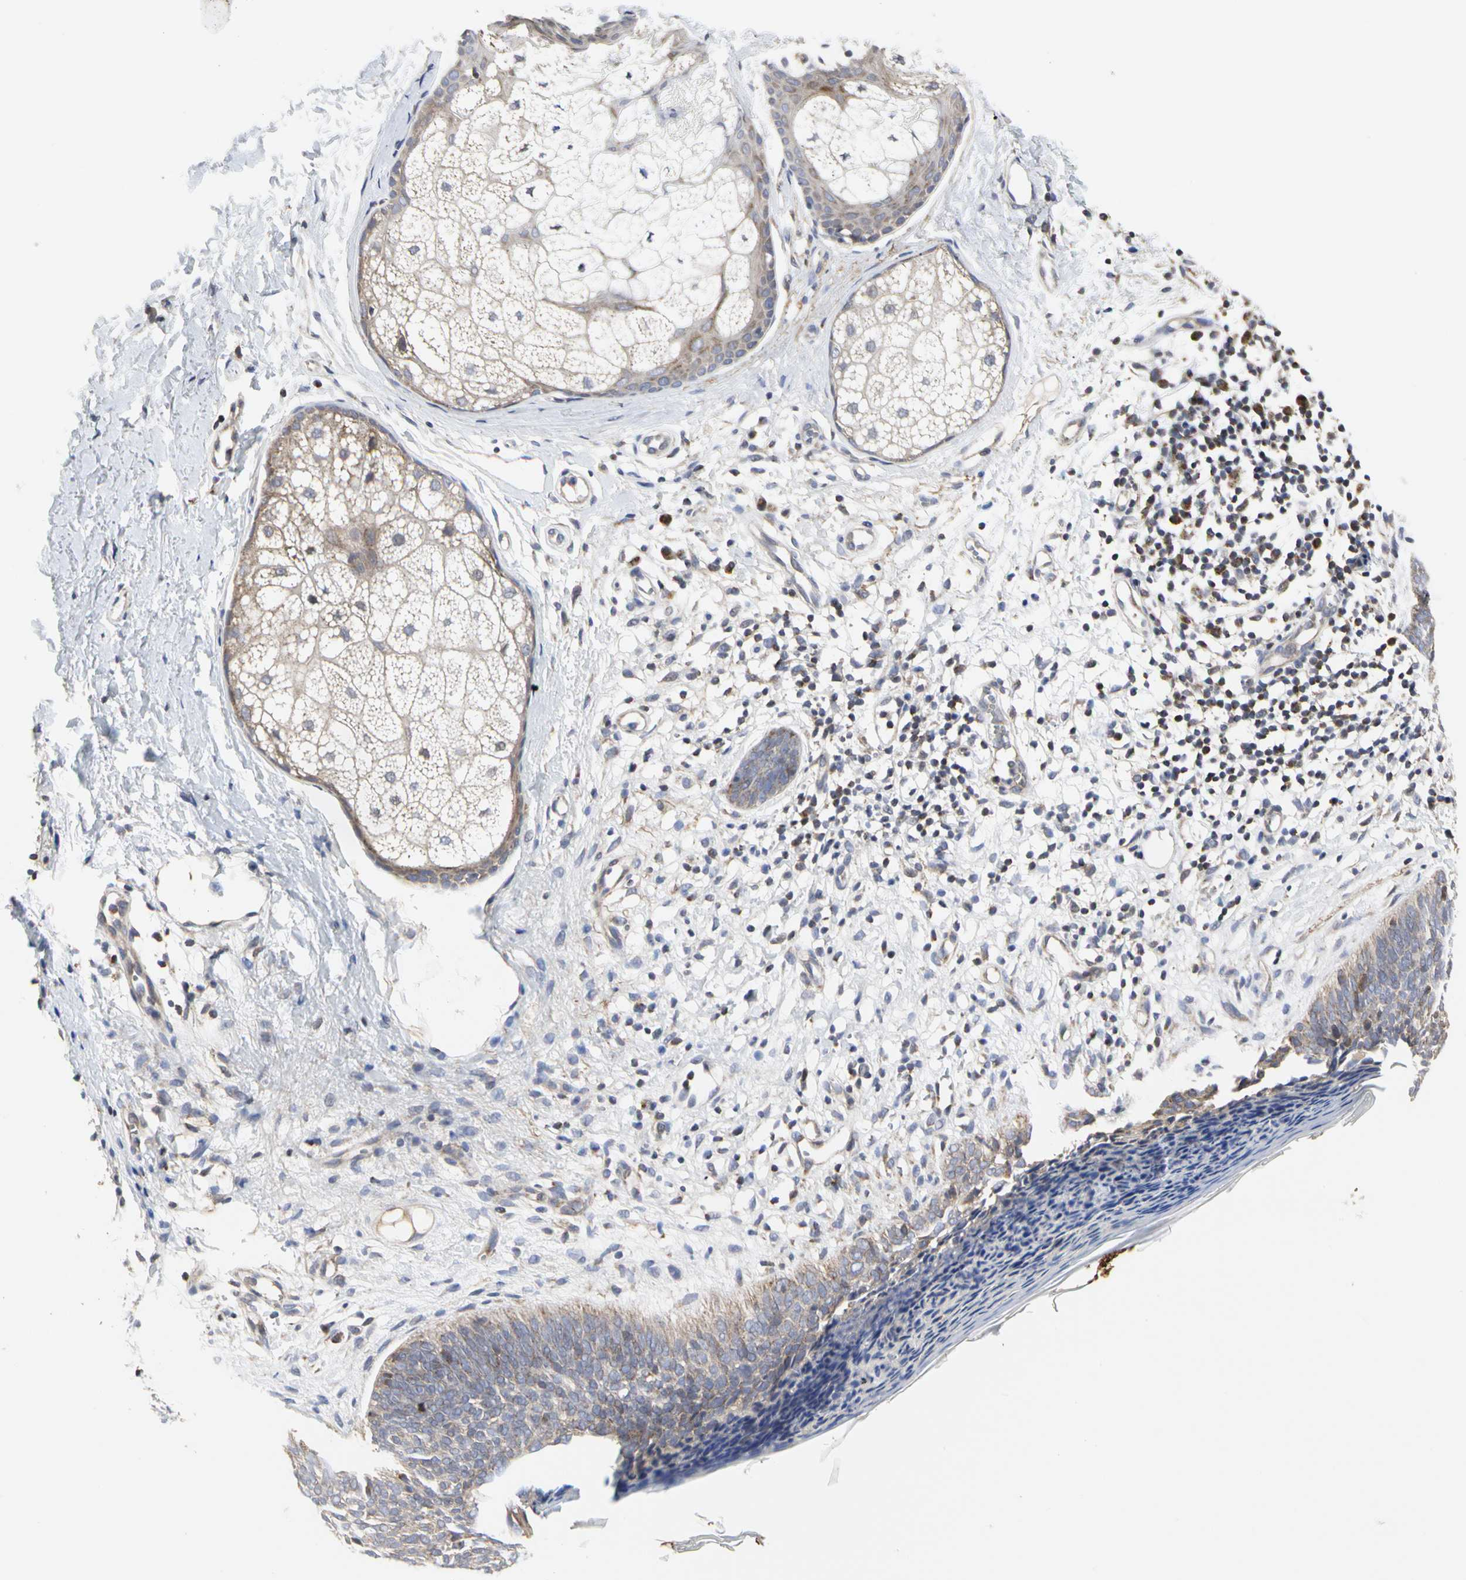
{"staining": {"intensity": "weak", "quantity": "25%-75%", "location": "cytoplasmic/membranous"}, "tissue": "skin cancer", "cell_type": "Tumor cells", "image_type": "cancer", "snomed": [{"axis": "morphology", "description": "Normal tissue, NOS"}, {"axis": "morphology", "description": "Basal cell carcinoma"}, {"axis": "topography", "description": "Skin"}], "caption": "Immunohistochemical staining of basal cell carcinoma (skin) reveals low levels of weak cytoplasmic/membranous staining in about 25%-75% of tumor cells.", "gene": "TSKU", "patient": {"sex": "male", "age": 71}}